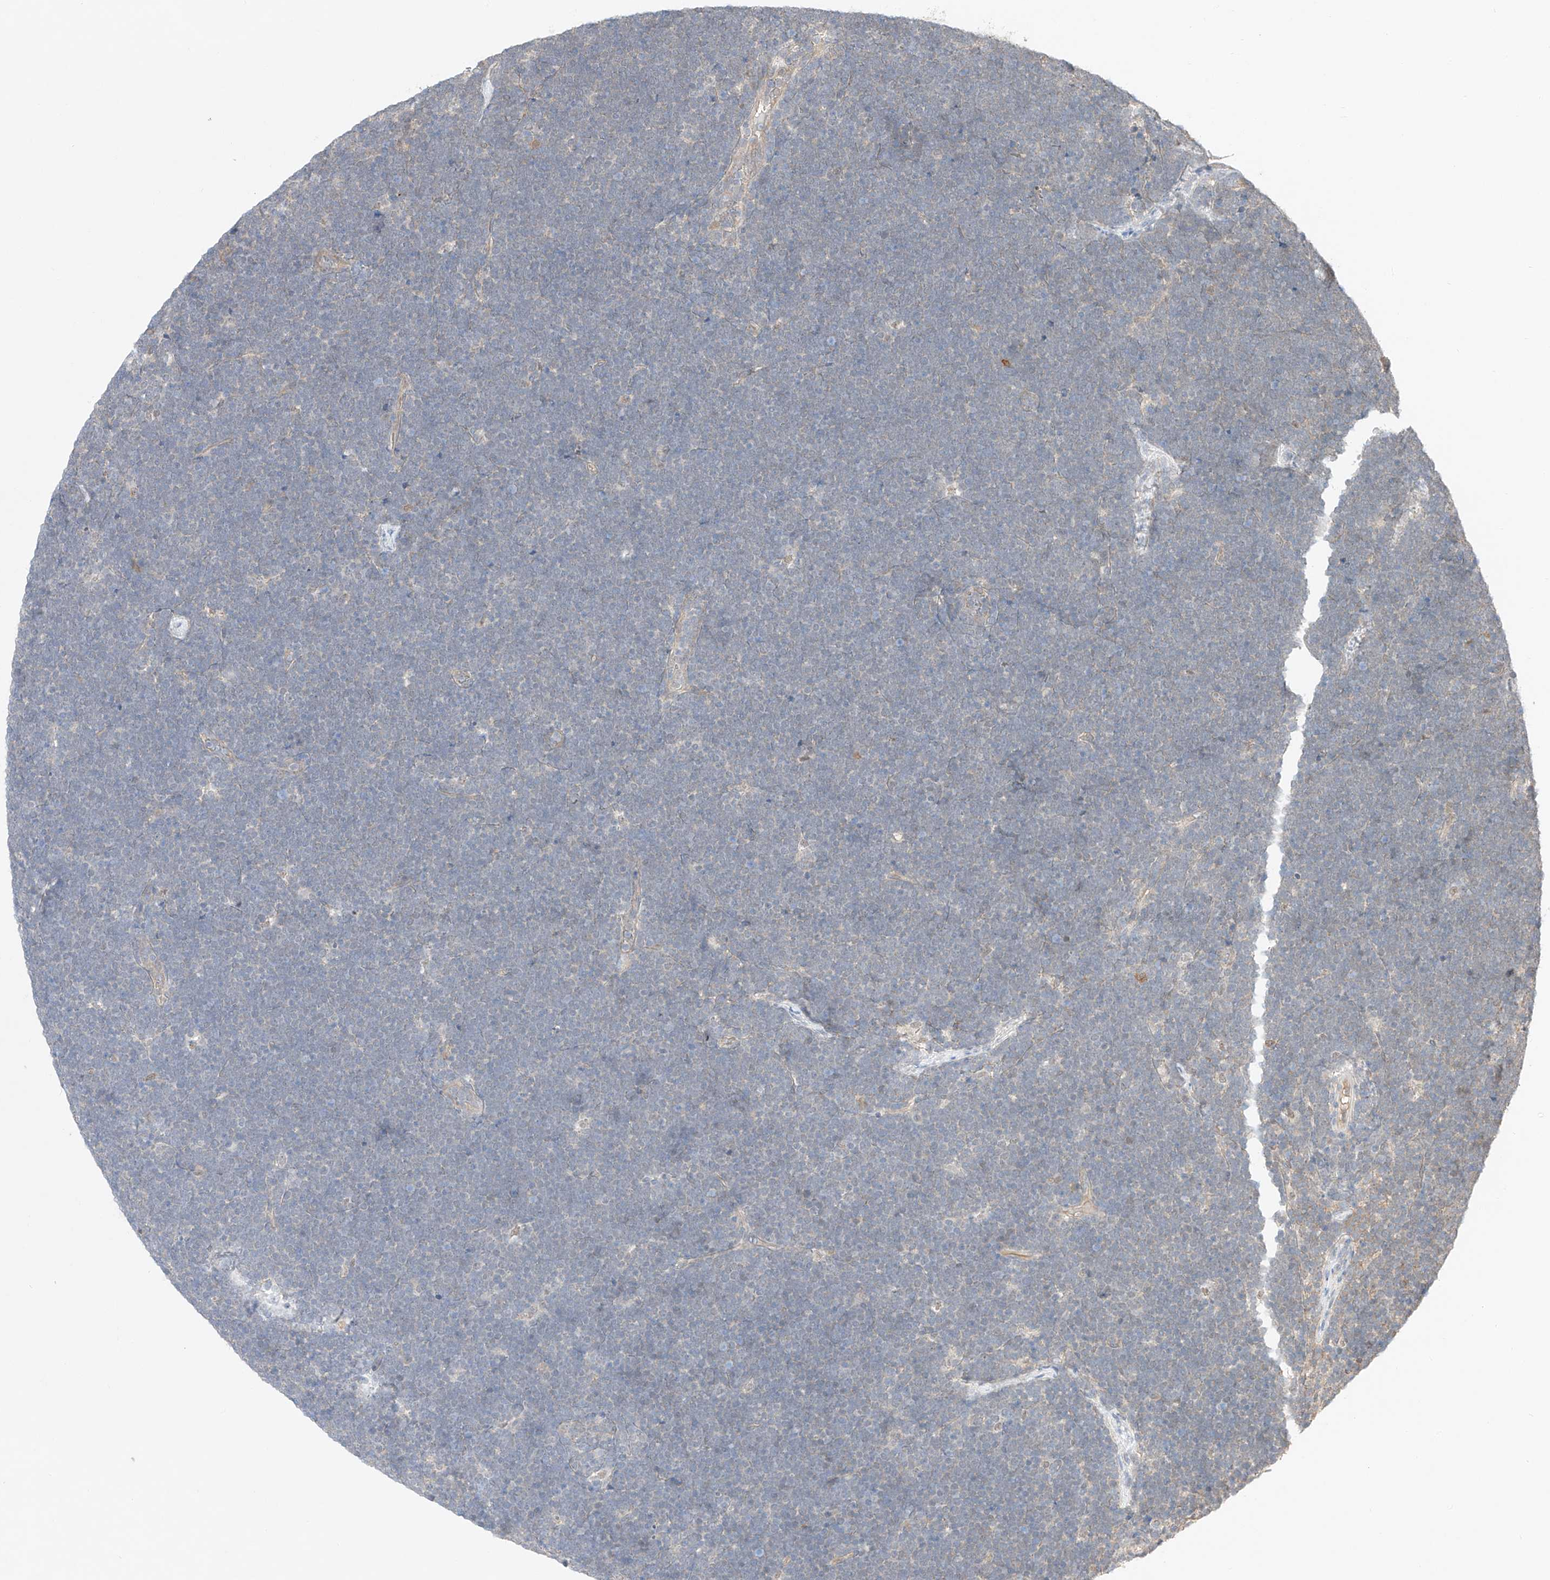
{"staining": {"intensity": "negative", "quantity": "none", "location": "none"}, "tissue": "lymphoma", "cell_type": "Tumor cells", "image_type": "cancer", "snomed": [{"axis": "morphology", "description": "Malignant lymphoma, non-Hodgkin's type, High grade"}, {"axis": "topography", "description": "Lymph node"}], "caption": "High-grade malignant lymphoma, non-Hodgkin's type was stained to show a protein in brown. There is no significant expression in tumor cells. (DAB (3,3'-diaminobenzidine) IHC, high magnification).", "gene": "IL22RA2", "patient": {"sex": "male", "age": 13}}